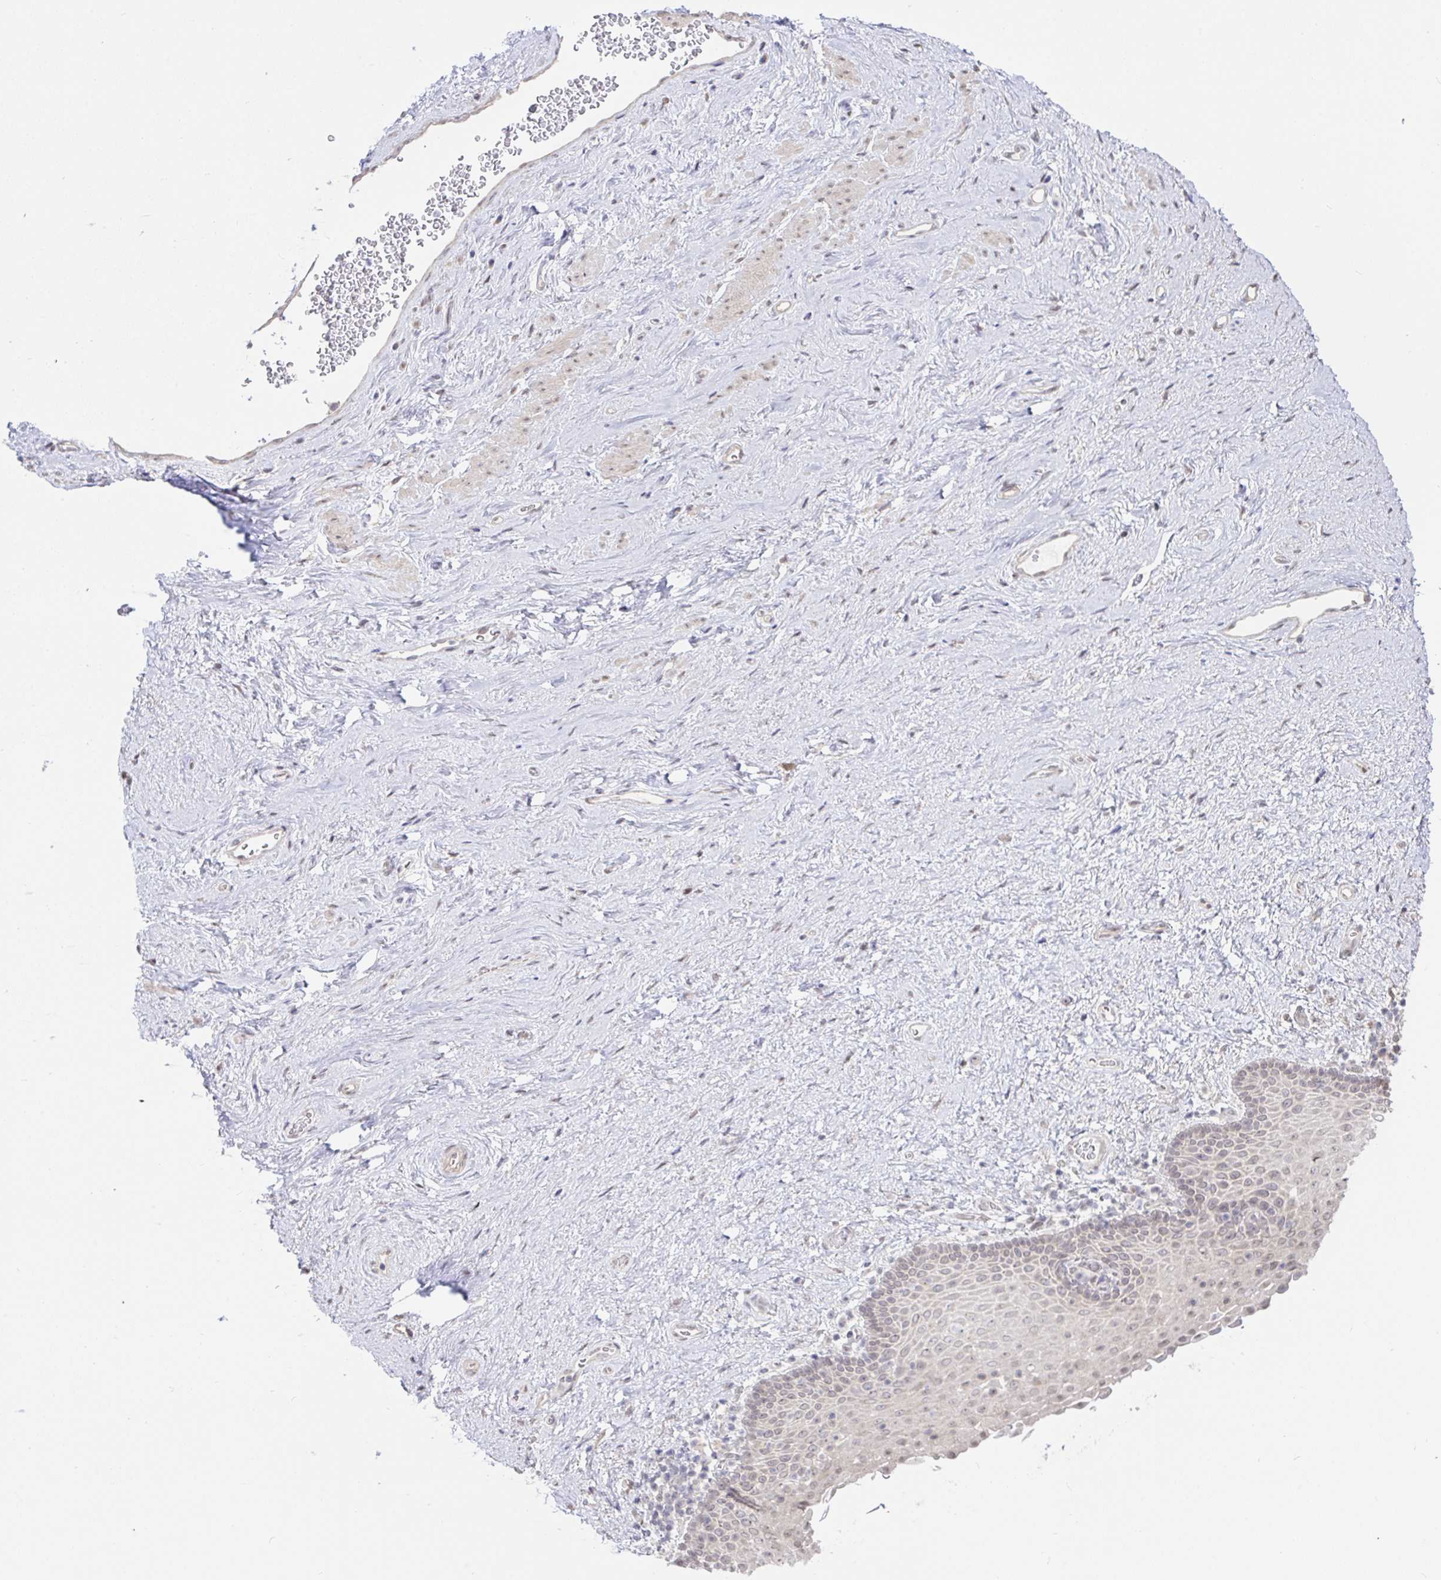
{"staining": {"intensity": "weak", "quantity": "<25%", "location": "nuclear"}, "tissue": "vagina", "cell_type": "Squamous epithelial cells", "image_type": "normal", "snomed": [{"axis": "morphology", "description": "Normal tissue, NOS"}, {"axis": "topography", "description": "Vagina"}], "caption": "IHC photomicrograph of unremarkable vagina: vagina stained with DAB exhibits no significant protein expression in squamous epithelial cells. (Stains: DAB (3,3'-diaminobenzidine) immunohistochemistry with hematoxylin counter stain, Microscopy: brightfield microscopy at high magnification).", "gene": "HYPK", "patient": {"sex": "female", "age": 61}}